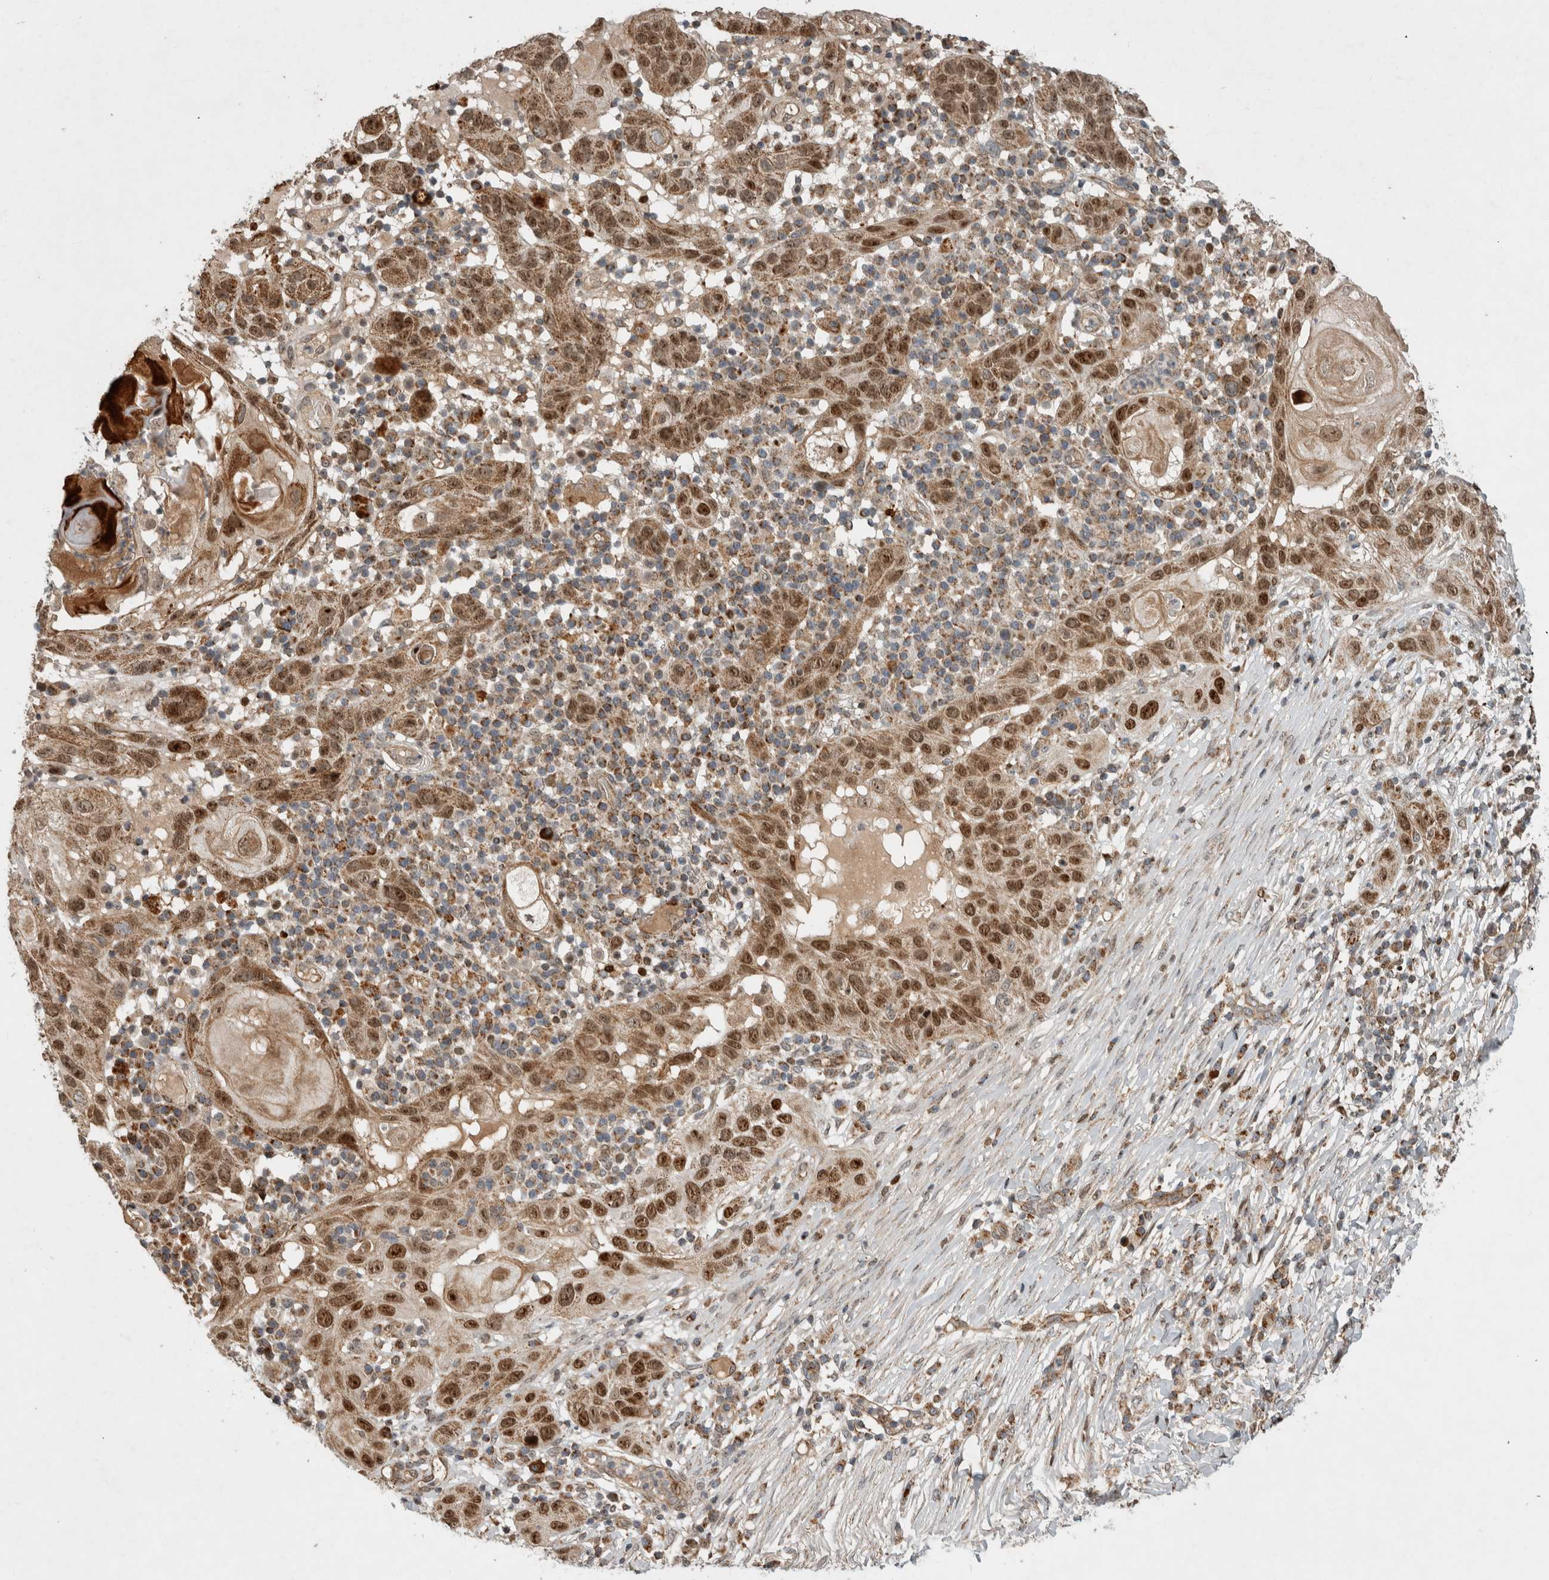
{"staining": {"intensity": "moderate", "quantity": ">75%", "location": "cytoplasmic/membranous,nuclear"}, "tissue": "skin cancer", "cell_type": "Tumor cells", "image_type": "cancer", "snomed": [{"axis": "morphology", "description": "Normal tissue, NOS"}, {"axis": "morphology", "description": "Squamous cell carcinoma, NOS"}, {"axis": "topography", "description": "Skin"}], "caption": "Immunohistochemistry image of squamous cell carcinoma (skin) stained for a protein (brown), which demonstrates medium levels of moderate cytoplasmic/membranous and nuclear expression in about >75% of tumor cells.", "gene": "INSRR", "patient": {"sex": "female", "age": 96}}